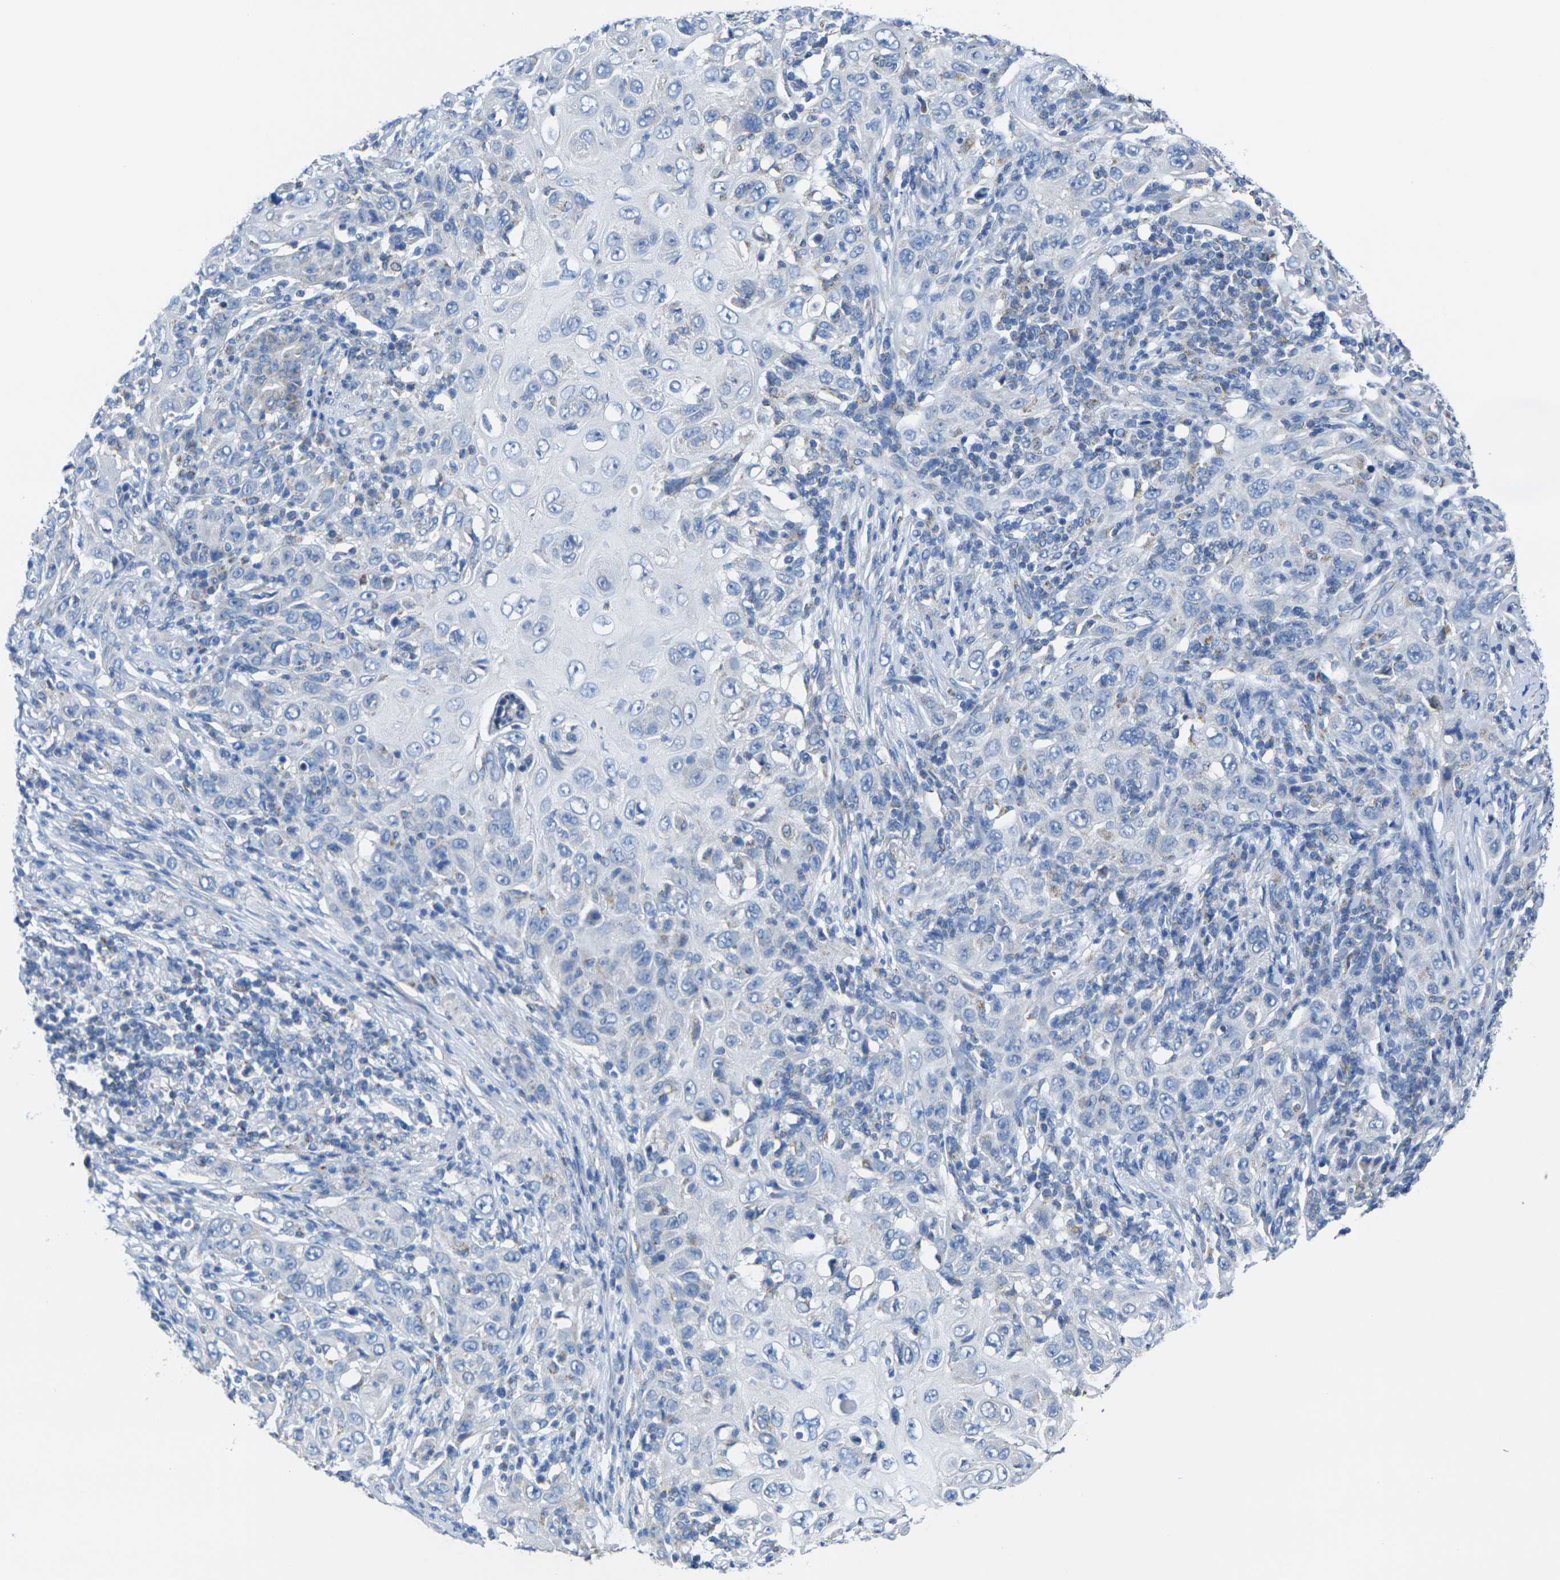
{"staining": {"intensity": "negative", "quantity": "none", "location": "none"}, "tissue": "skin cancer", "cell_type": "Tumor cells", "image_type": "cancer", "snomed": [{"axis": "morphology", "description": "Squamous cell carcinoma, NOS"}, {"axis": "topography", "description": "Skin"}], "caption": "Immunohistochemical staining of human squamous cell carcinoma (skin) shows no significant positivity in tumor cells. (DAB (3,3'-diaminobenzidine) IHC with hematoxylin counter stain).", "gene": "TMEM204", "patient": {"sex": "female", "age": 88}}